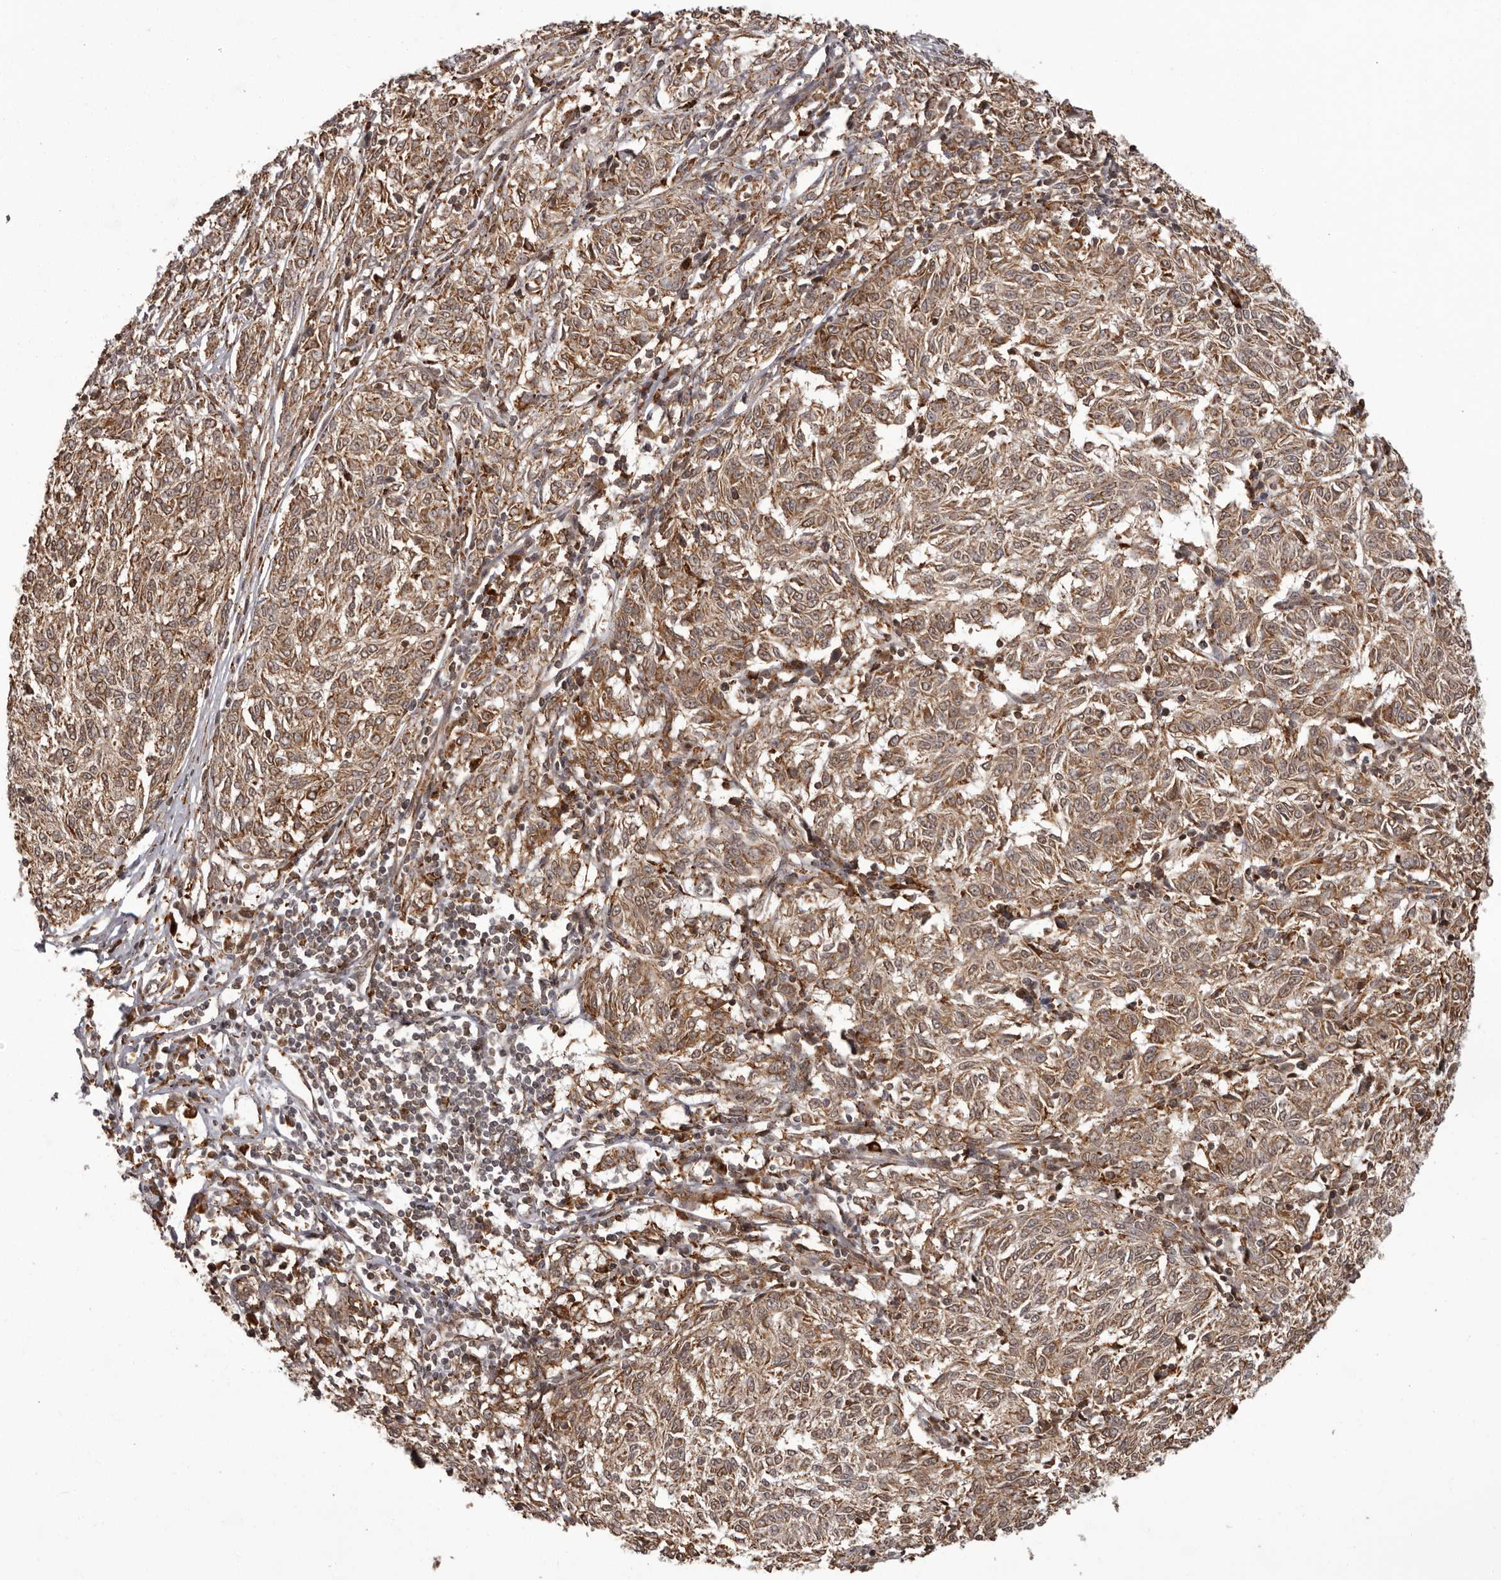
{"staining": {"intensity": "moderate", "quantity": ">75%", "location": "cytoplasmic/membranous"}, "tissue": "melanoma", "cell_type": "Tumor cells", "image_type": "cancer", "snomed": [{"axis": "morphology", "description": "Malignant melanoma, NOS"}, {"axis": "topography", "description": "Skin"}], "caption": "This is a photomicrograph of immunohistochemistry (IHC) staining of malignant melanoma, which shows moderate positivity in the cytoplasmic/membranous of tumor cells.", "gene": "IL32", "patient": {"sex": "female", "age": 72}}